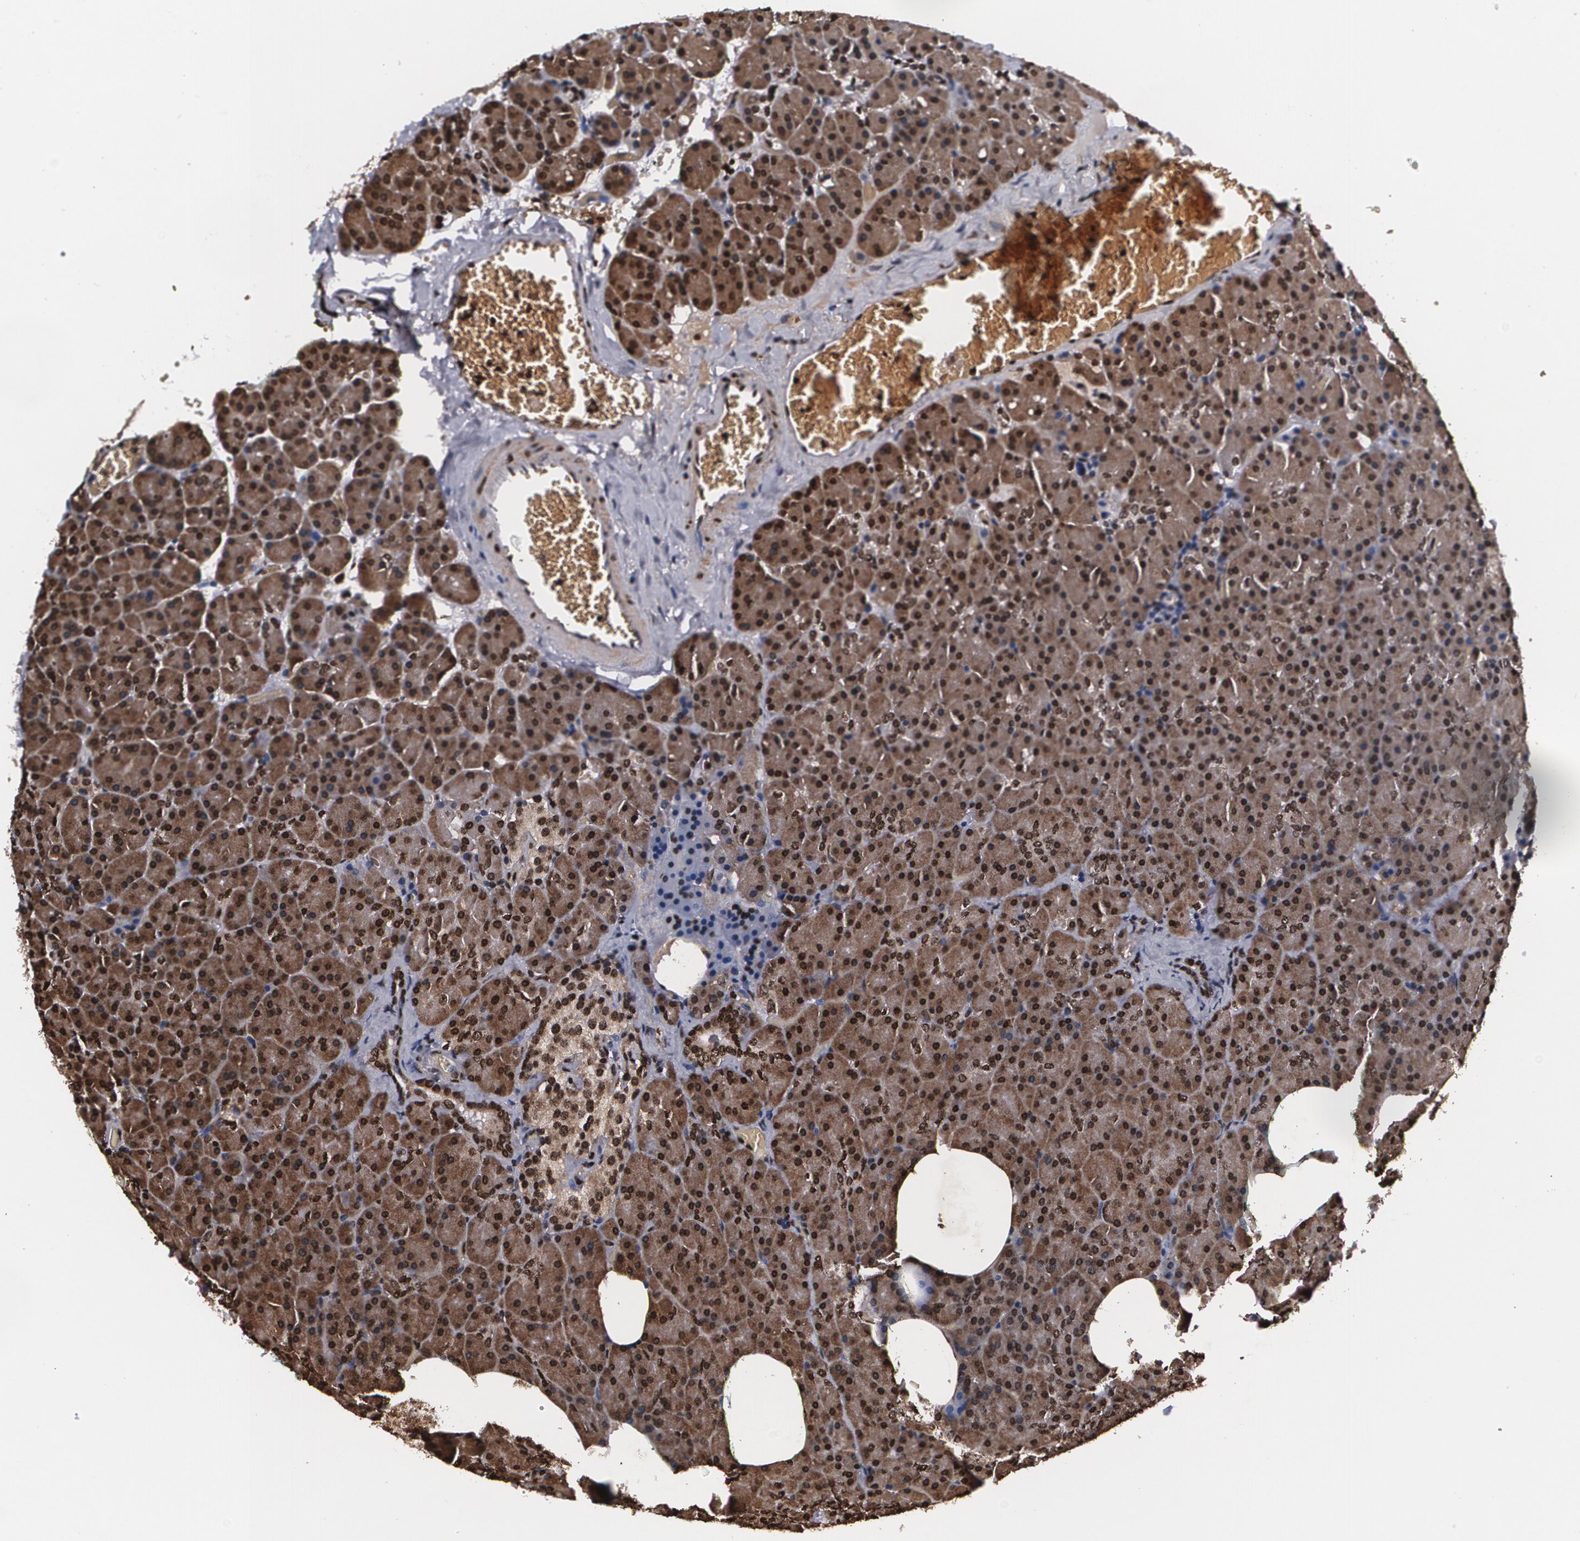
{"staining": {"intensity": "strong", "quantity": ">75%", "location": "cytoplasmic/membranous,nuclear"}, "tissue": "carcinoid", "cell_type": "Tumor cells", "image_type": "cancer", "snomed": [{"axis": "morphology", "description": "Normal tissue, NOS"}, {"axis": "morphology", "description": "Carcinoid, malignant, NOS"}, {"axis": "topography", "description": "Pancreas"}], "caption": "Carcinoid (malignant) stained with DAB (3,3'-diaminobenzidine) IHC demonstrates high levels of strong cytoplasmic/membranous and nuclear positivity in about >75% of tumor cells. (DAB IHC, brown staining for protein, blue staining for nuclei).", "gene": "MVP", "patient": {"sex": "female", "age": 35}}